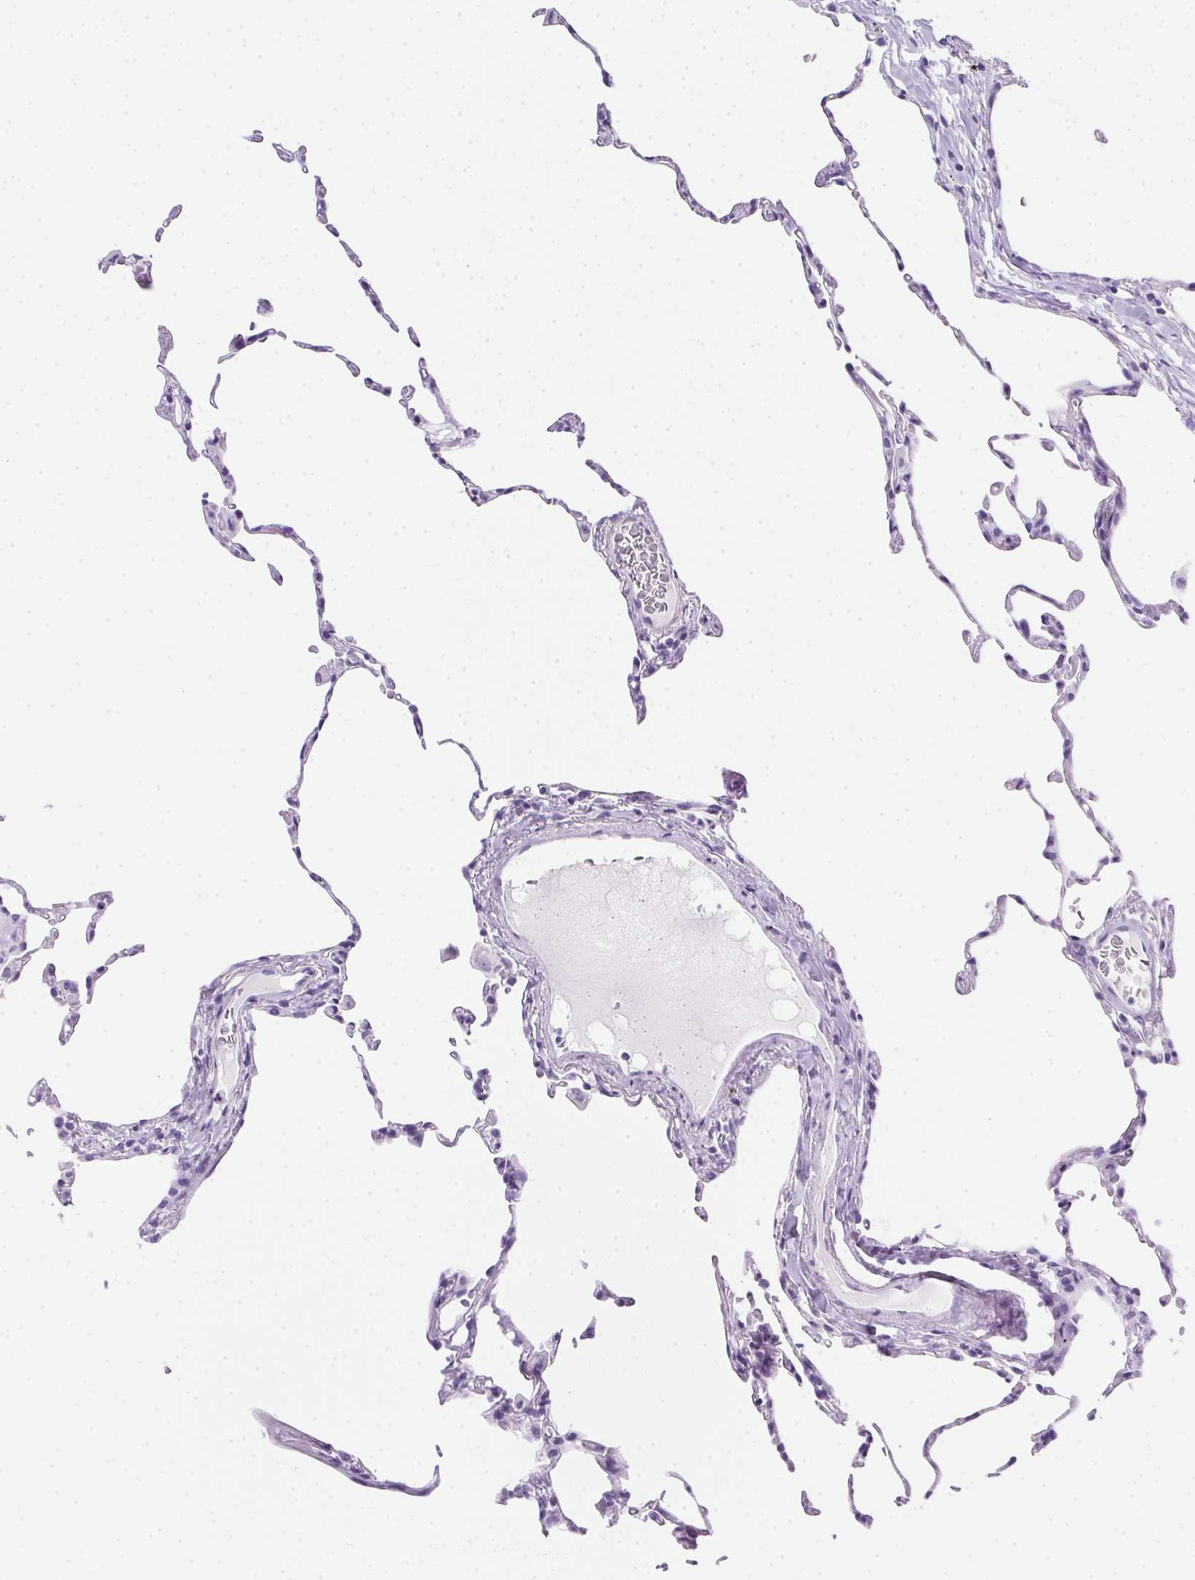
{"staining": {"intensity": "negative", "quantity": "none", "location": "none"}, "tissue": "lung", "cell_type": "Alveolar cells", "image_type": "normal", "snomed": [{"axis": "morphology", "description": "Normal tissue, NOS"}, {"axis": "topography", "description": "Lung"}], "caption": "The photomicrograph exhibits no significant expression in alveolar cells of lung. Nuclei are stained in blue.", "gene": "SPACA5B", "patient": {"sex": "female", "age": 57}}